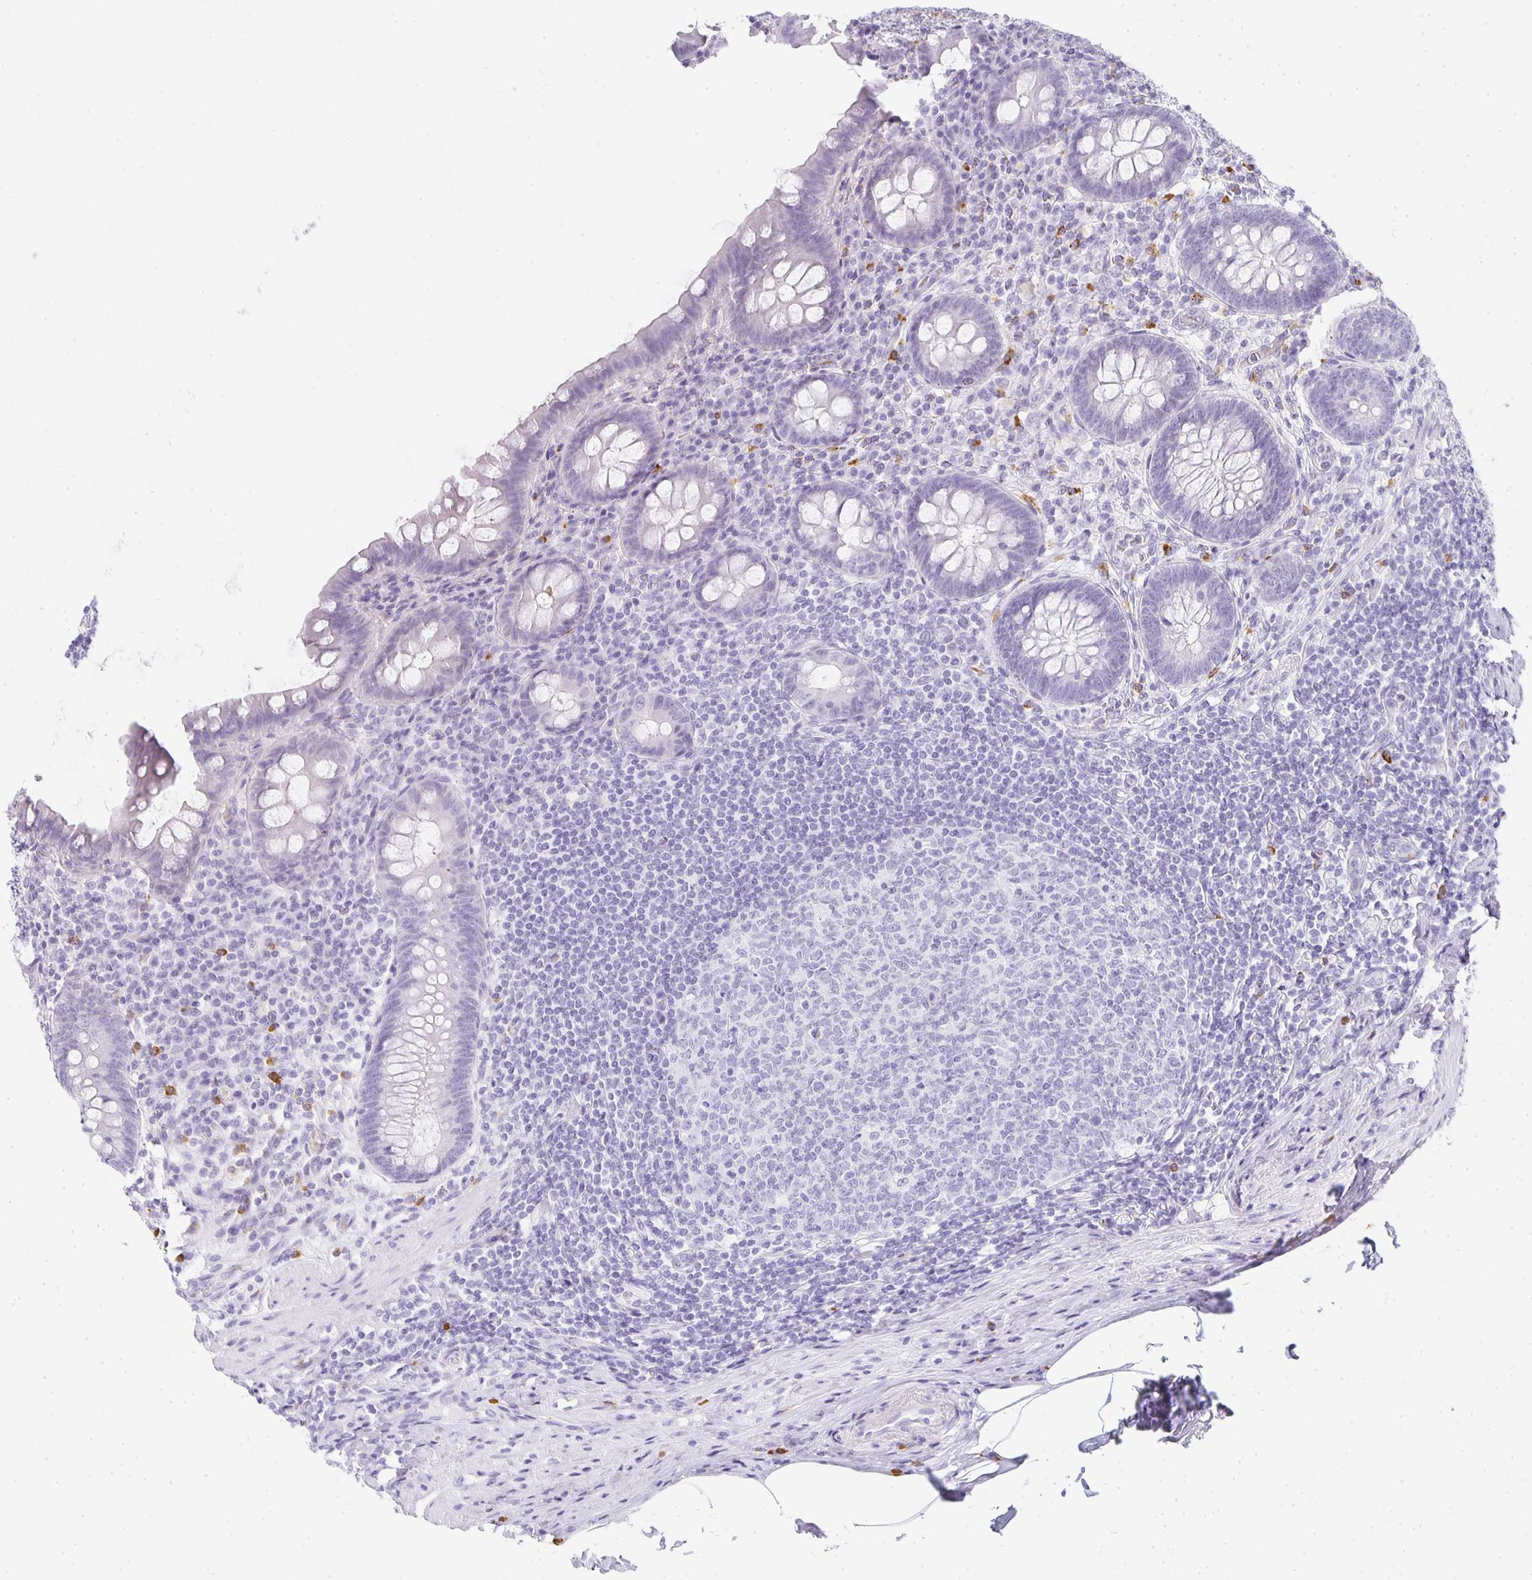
{"staining": {"intensity": "negative", "quantity": "none", "location": "none"}, "tissue": "appendix", "cell_type": "Glandular cells", "image_type": "normal", "snomed": [{"axis": "morphology", "description": "Normal tissue, NOS"}, {"axis": "topography", "description": "Appendix"}], "caption": "The image demonstrates no staining of glandular cells in normal appendix. (DAB immunohistochemistry, high magnification).", "gene": "TPSD1", "patient": {"sex": "male", "age": 71}}